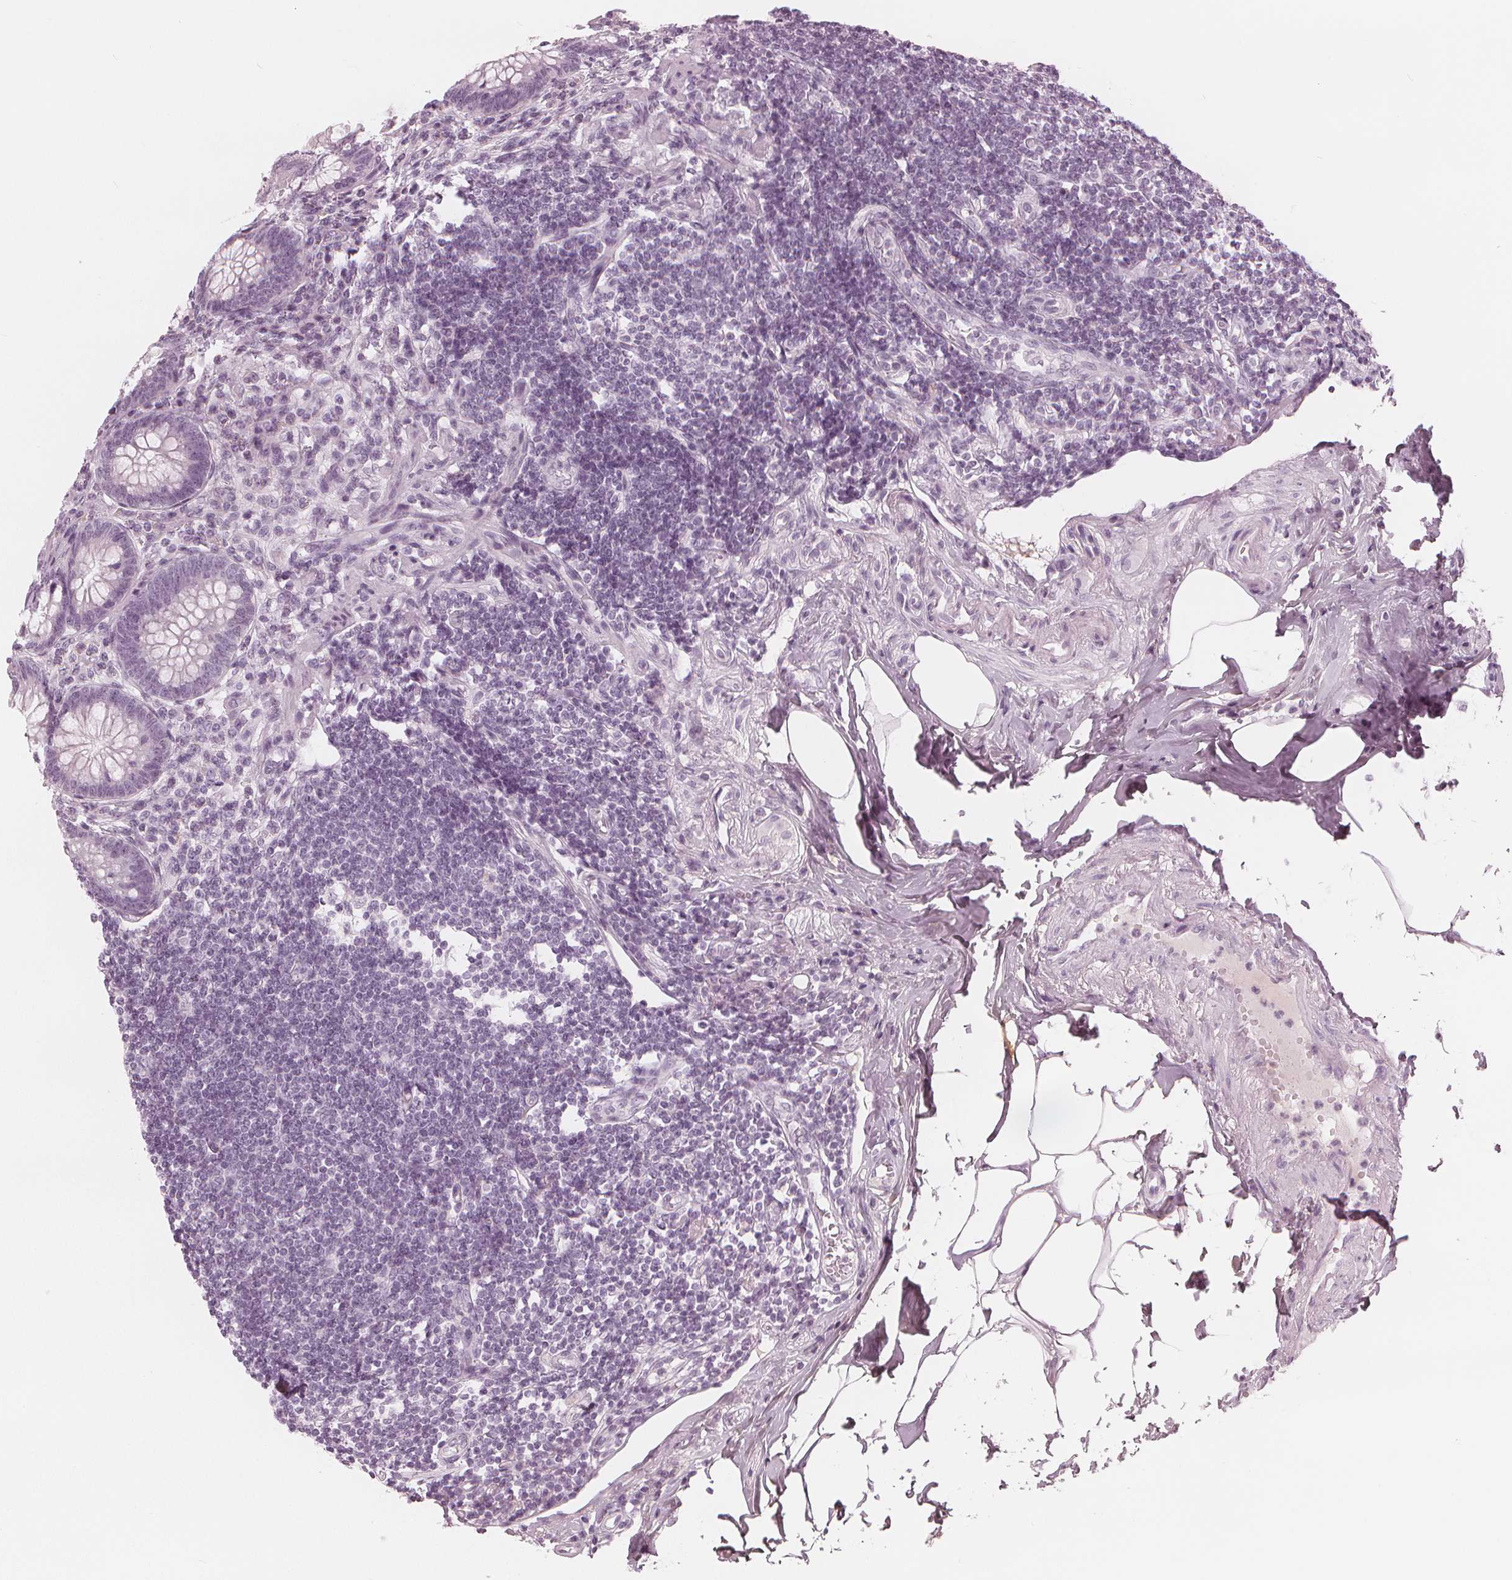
{"staining": {"intensity": "negative", "quantity": "none", "location": "none"}, "tissue": "appendix", "cell_type": "Glandular cells", "image_type": "normal", "snomed": [{"axis": "morphology", "description": "Normal tissue, NOS"}, {"axis": "topography", "description": "Appendix"}], "caption": "Glandular cells show no significant protein staining in normal appendix. Nuclei are stained in blue.", "gene": "PAEP", "patient": {"sex": "female", "age": 57}}